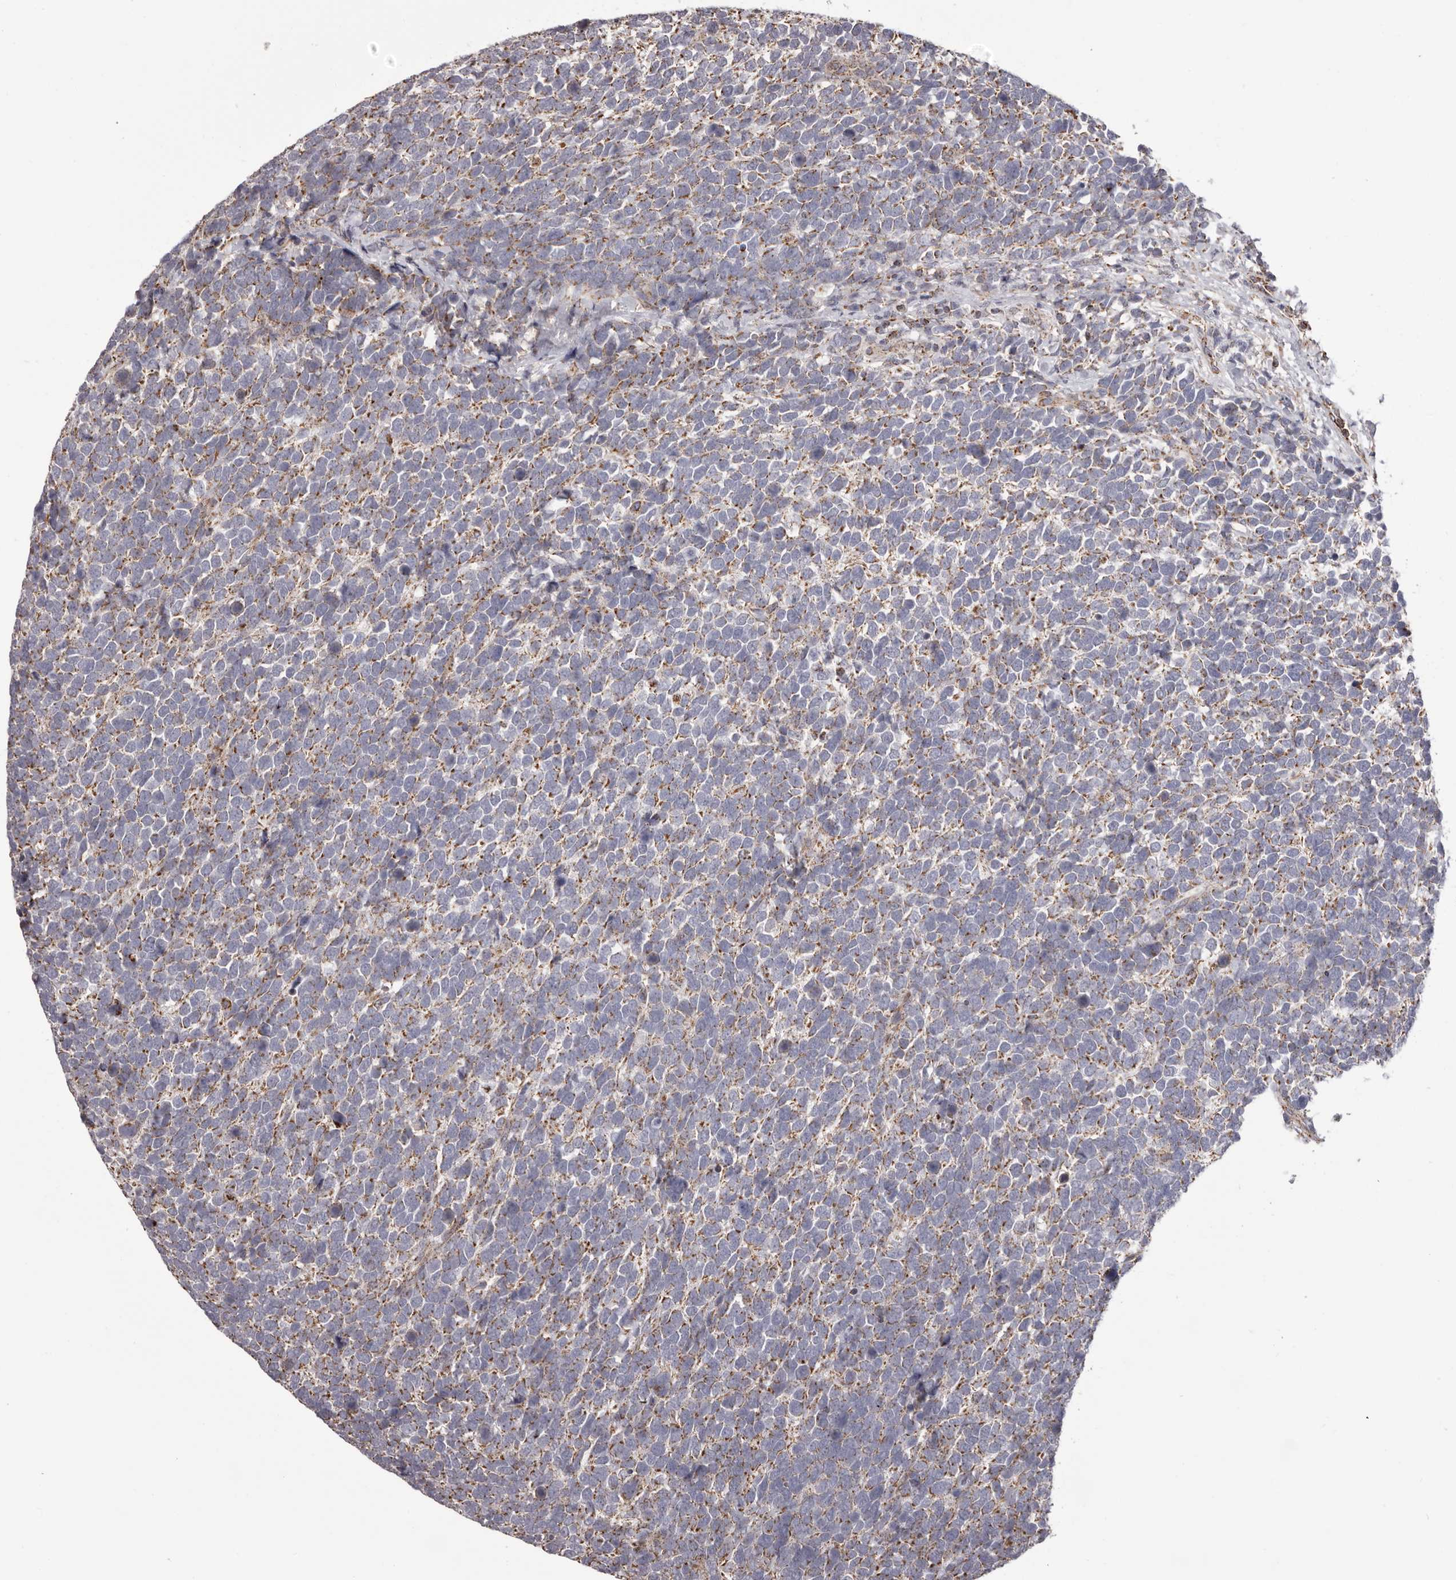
{"staining": {"intensity": "weak", "quantity": ">75%", "location": "cytoplasmic/membranous"}, "tissue": "urothelial cancer", "cell_type": "Tumor cells", "image_type": "cancer", "snomed": [{"axis": "morphology", "description": "Urothelial carcinoma, High grade"}, {"axis": "topography", "description": "Urinary bladder"}], "caption": "An IHC image of neoplastic tissue is shown. Protein staining in brown shows weak cytoplasmic/membranous positivity in high-grade urothelial carcinoma within tumor cells. The staining is performed using DAB (3,3'-diaminobenzidine) brown chromogen to label protein expression. The nuclei are counter-stained blue using hematoxylin.", "gene": "CHRM2", "patient": {"sex": "female", "age": 82}}